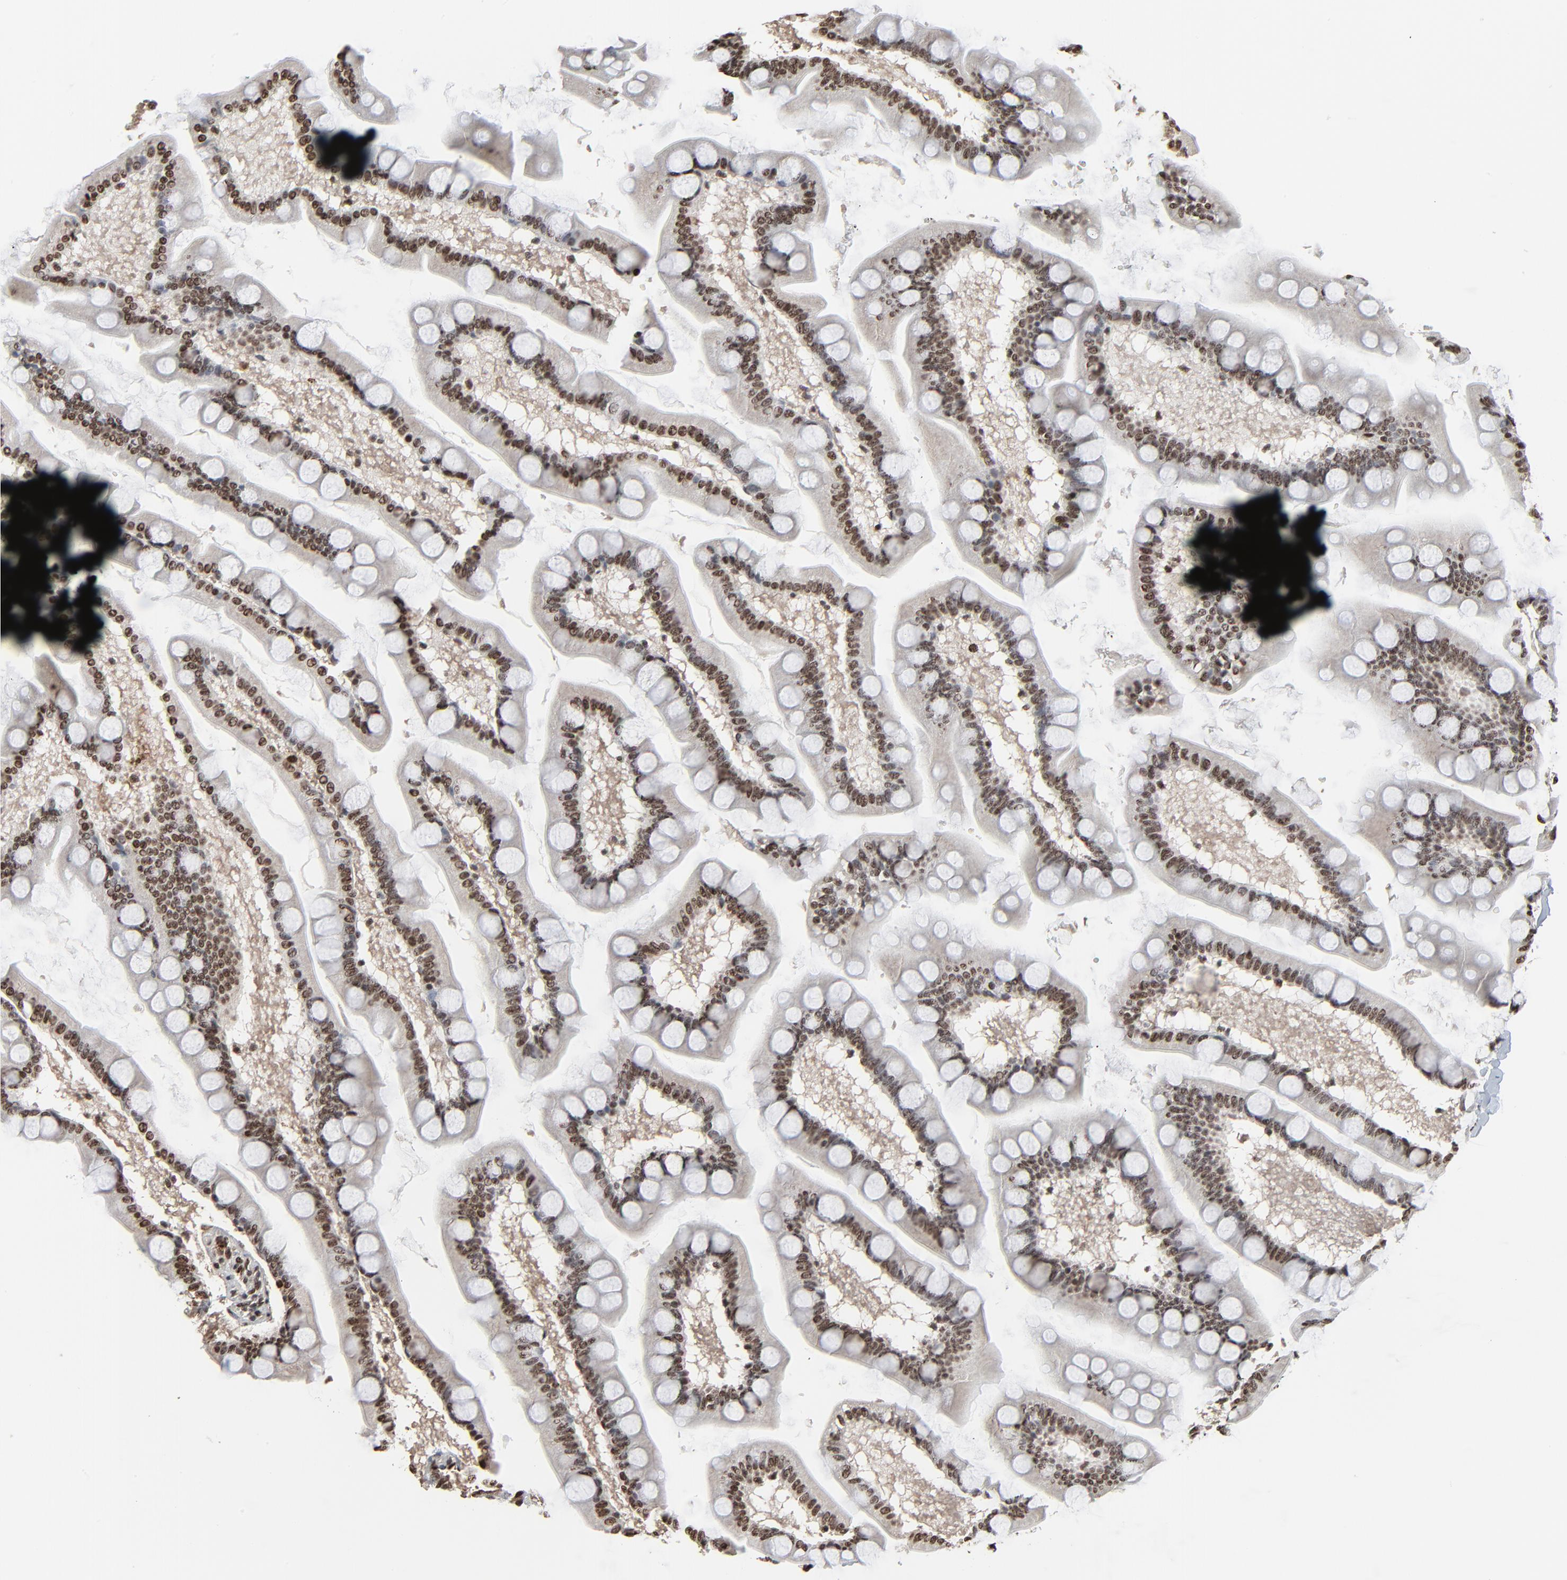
{"staining": {"intensity": "strong", "quantity": ">75%", "location": "nuclear"}, "tissue": "small intestine", "cell_type": "Glandular cells", "image_type": "normal", "snomed": [{"axis": "morphology", "description": "Normal tissue, NOS"}, {"axis": "topography", "description": "Small intestine"}], "caption": "A brown stain labels strong nuclear expression of a protein in glandular cells of benign human small intestine. (Brightfield microscopy of DAB IHC at high magnification).", "gene": "MEIS2", "patient": {"sex": "male", "age": 41}}